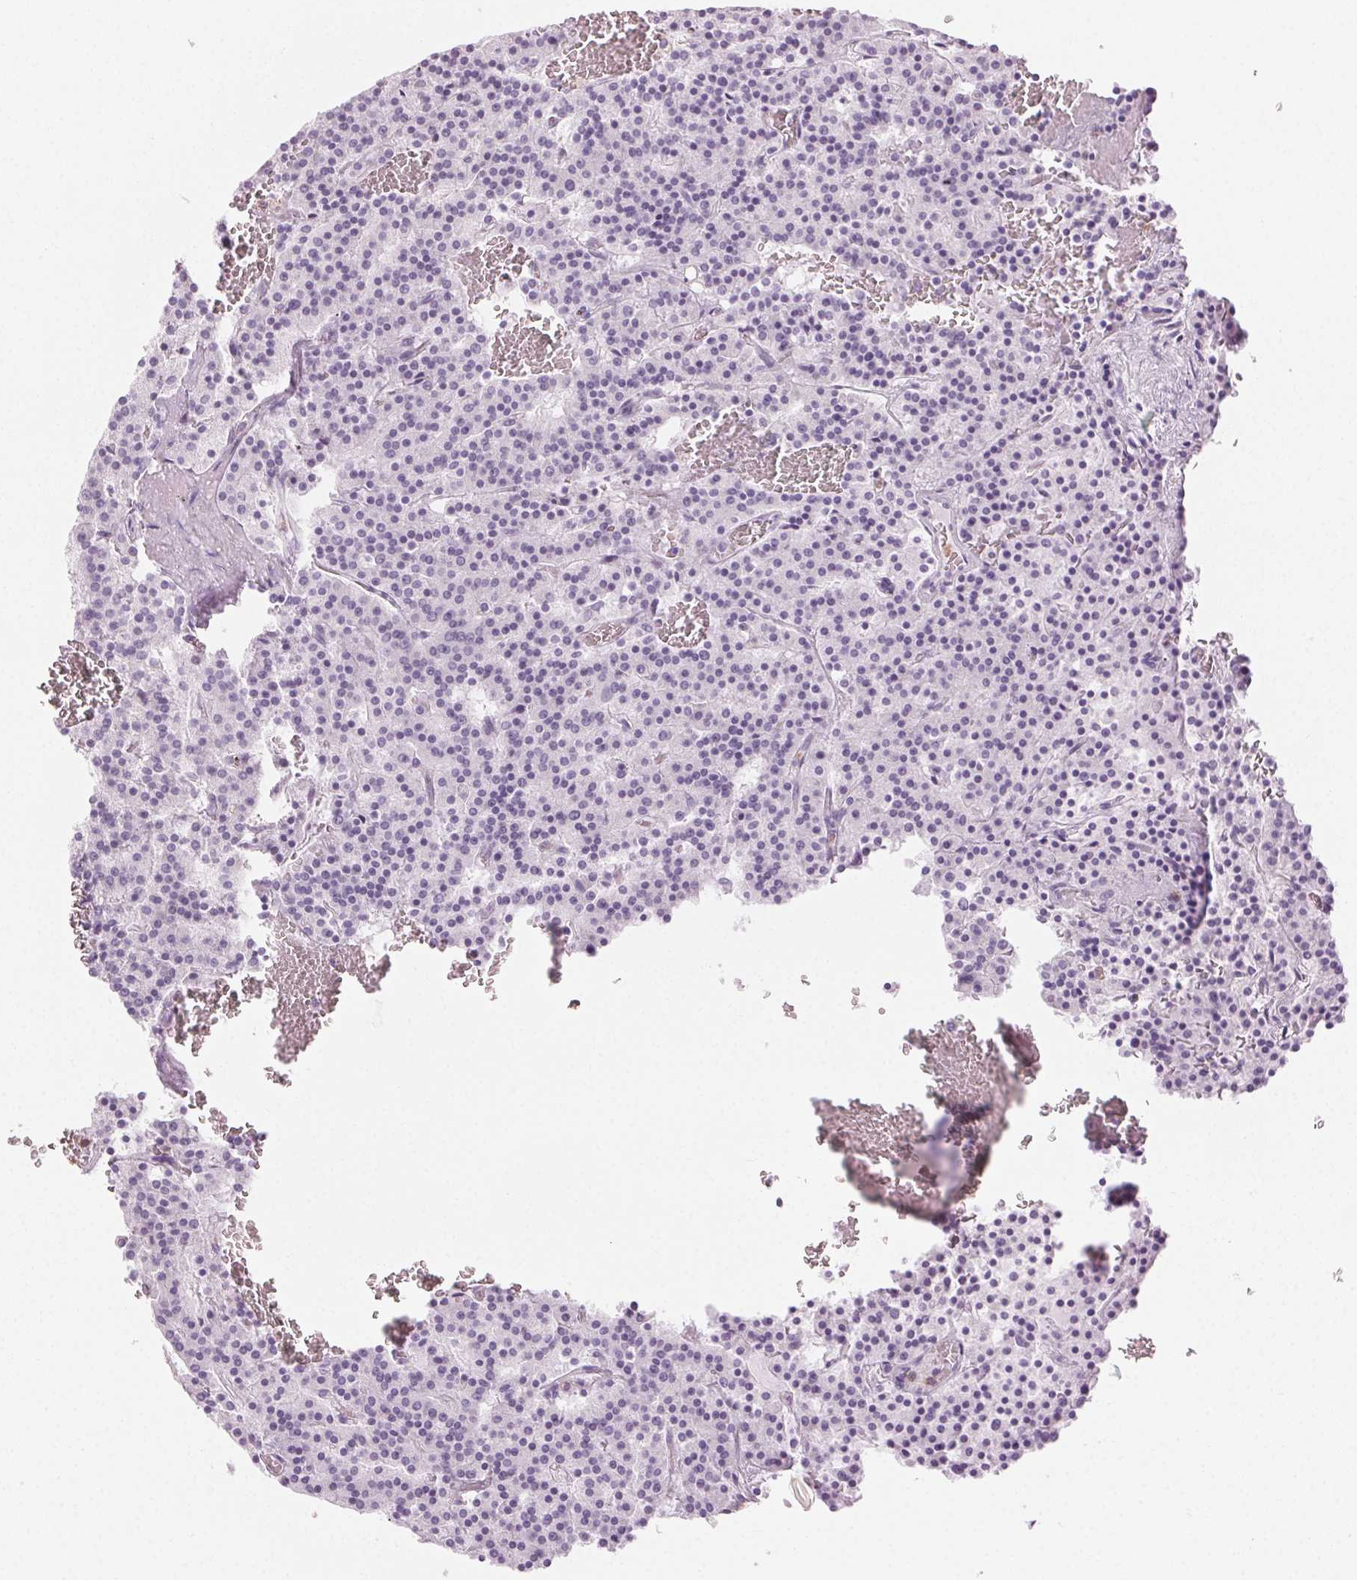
{"staining": {"intensity": "negative", "quantity": "none", "location": "none"}, "tissue": "carcinoid", "cell_type": "Tumor cells", "image_type": "cancer", "snomed": [{"axis": "morphology", "description": "Carcinoid, malignant, NOS"}, {"axis": "topography", "description": "Lung"}], "caption": "High power microscopy photomicrograph of an immunohistochemistry image of malignant carcinoid, revealing no significant expression in tumor cells. (Immunohistochemistry (ihc), brightfield microscopy, high magnification).", "gene": "MPO", "patient": {"sex": "male", "age": 70}}